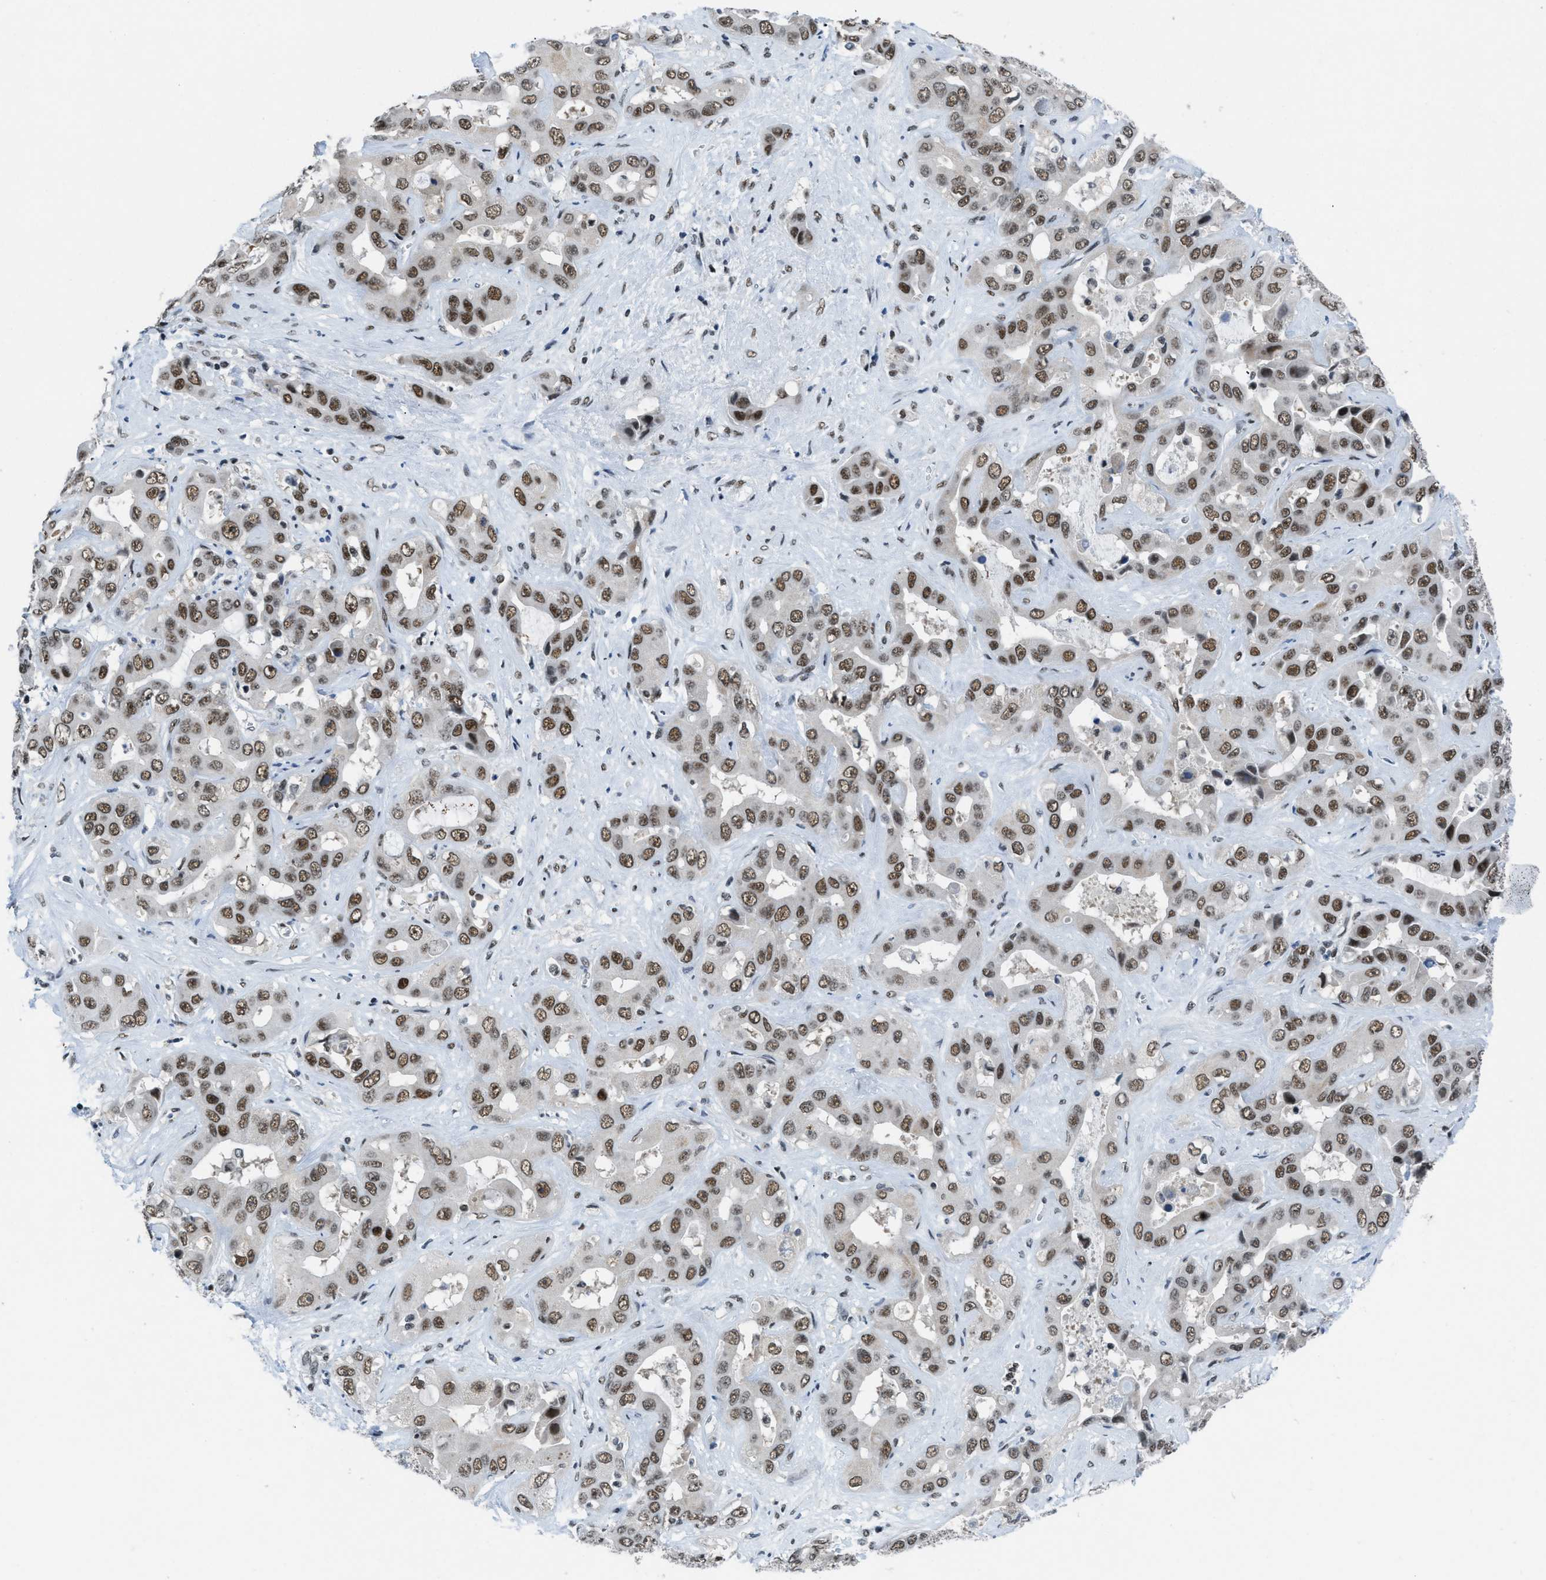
{"staining": {"intensity": "moderate", "quantity": ">75%", "location": "nuclear"}, "tissue": "liver cancer", "cell_type": "Tumor cells", "image_type": "cancer", "snomed": [{"axis": "morphology", "description": "Cholangiocarcinoma"}, {"axis": "topography", "description": "Liver"}], "caption": "Human liver cholangiocarcinoma stained with a brown dye reveals moderate nuclear positive staining in about >75% of tumor cells.", "gene": "GATAD2B", "patient": {"sex": "female", "age": 52}}